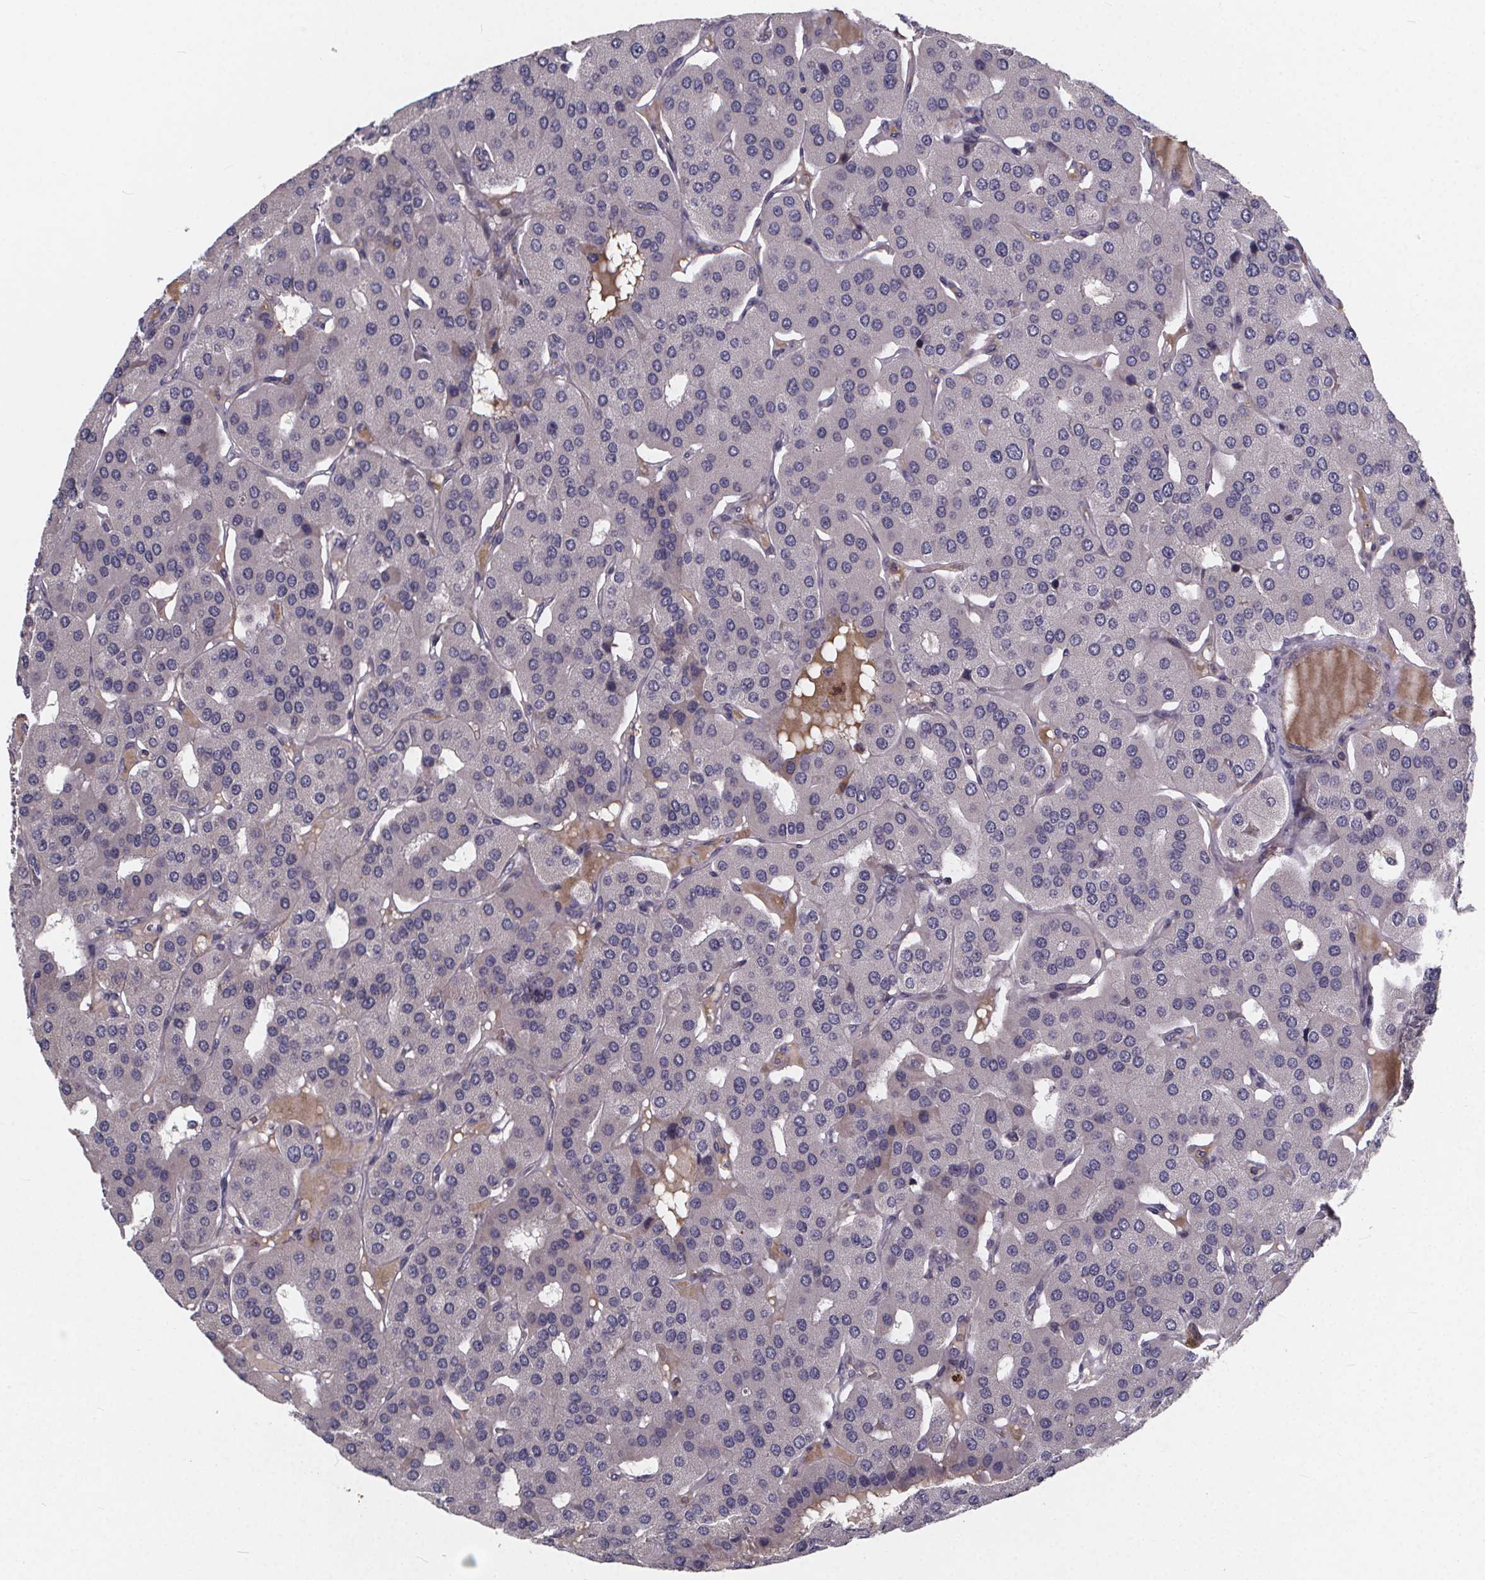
{"staining": {"intensity": "negative", "quantity": "none", "location": "none"}, "tissue": "parathyroid gland", "cell_type": "Glandular cells", "image_type": "normal", "snomed": [{"axis": "morphology", "description": "Normal tissue, NOS"}, {"axis": "morphology", "description": "Adenoma, NOS"}, {"axis": "topography", "description": "Parathyroid gland"}], "caption": "Immunohistochemical staining of benign human parathyroid gland demonstrates no significant positivity in glandular cells. Nuclei are stained in blue.", "gene": "FBXW2", "patient": {"sex": "female", "age": 86}}